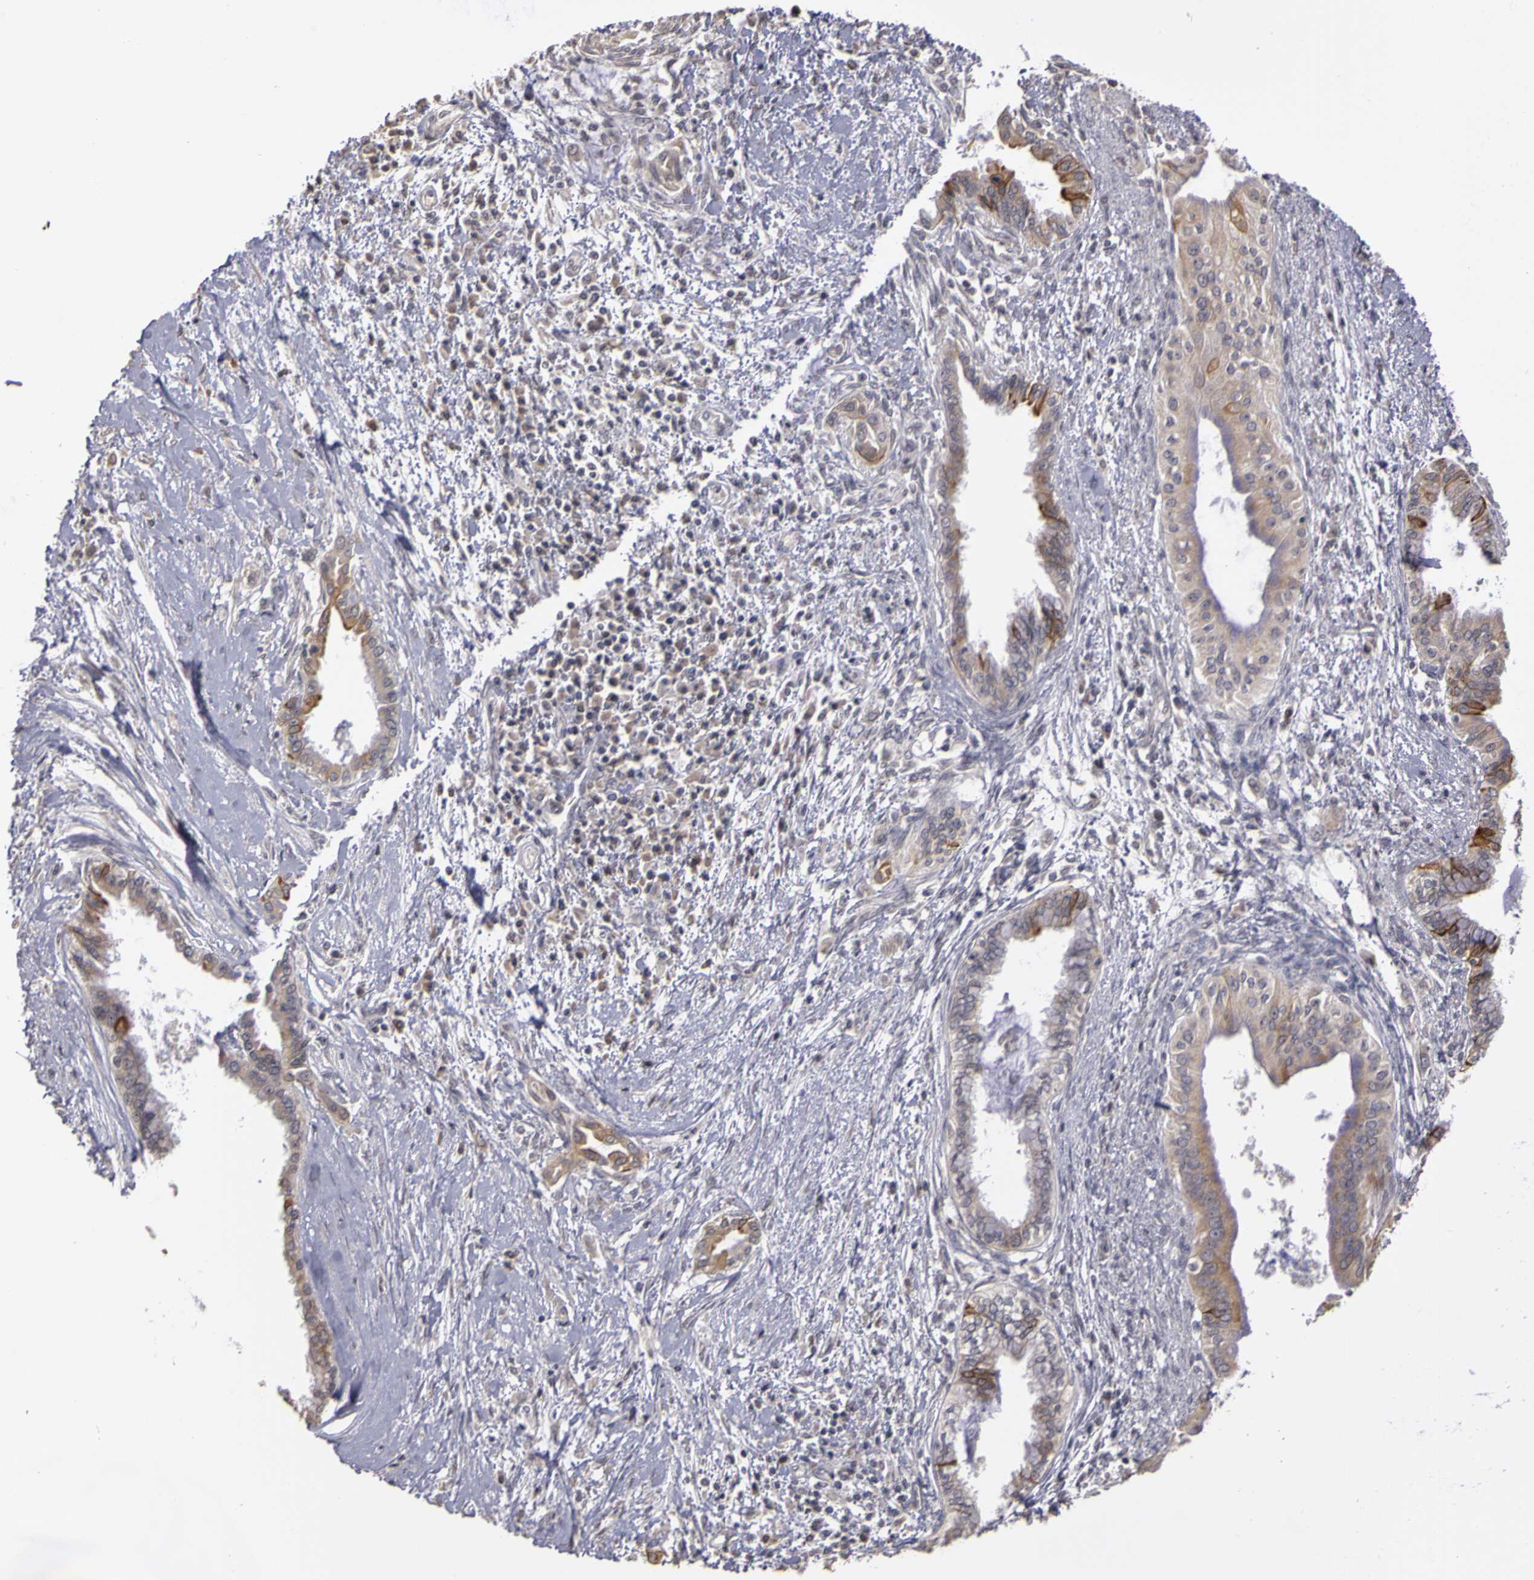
{"staining": {"intensity": "moderate", "quantity": "25%-75%", "location": "cytoplasmic/membranous"}, "tissue": "pancreatic cancer", "cell_type": "Tumor cells", "image_type": "cancer", "snomed": [{"axis": "morphology", "description": "Adenocarcinoma, NOS"}, {"axis": "topography", "description": "Pancreas"}], "caption": "Adenocarcinoma (pancreatic) was stained to show a protein in brown. There is medium levels of moderate cytoplasmic/membranous expression in approximately 25%-75% of tumor cells.", "gene": "FRMD7", "patient": {"sex": "female", "age": 64}}